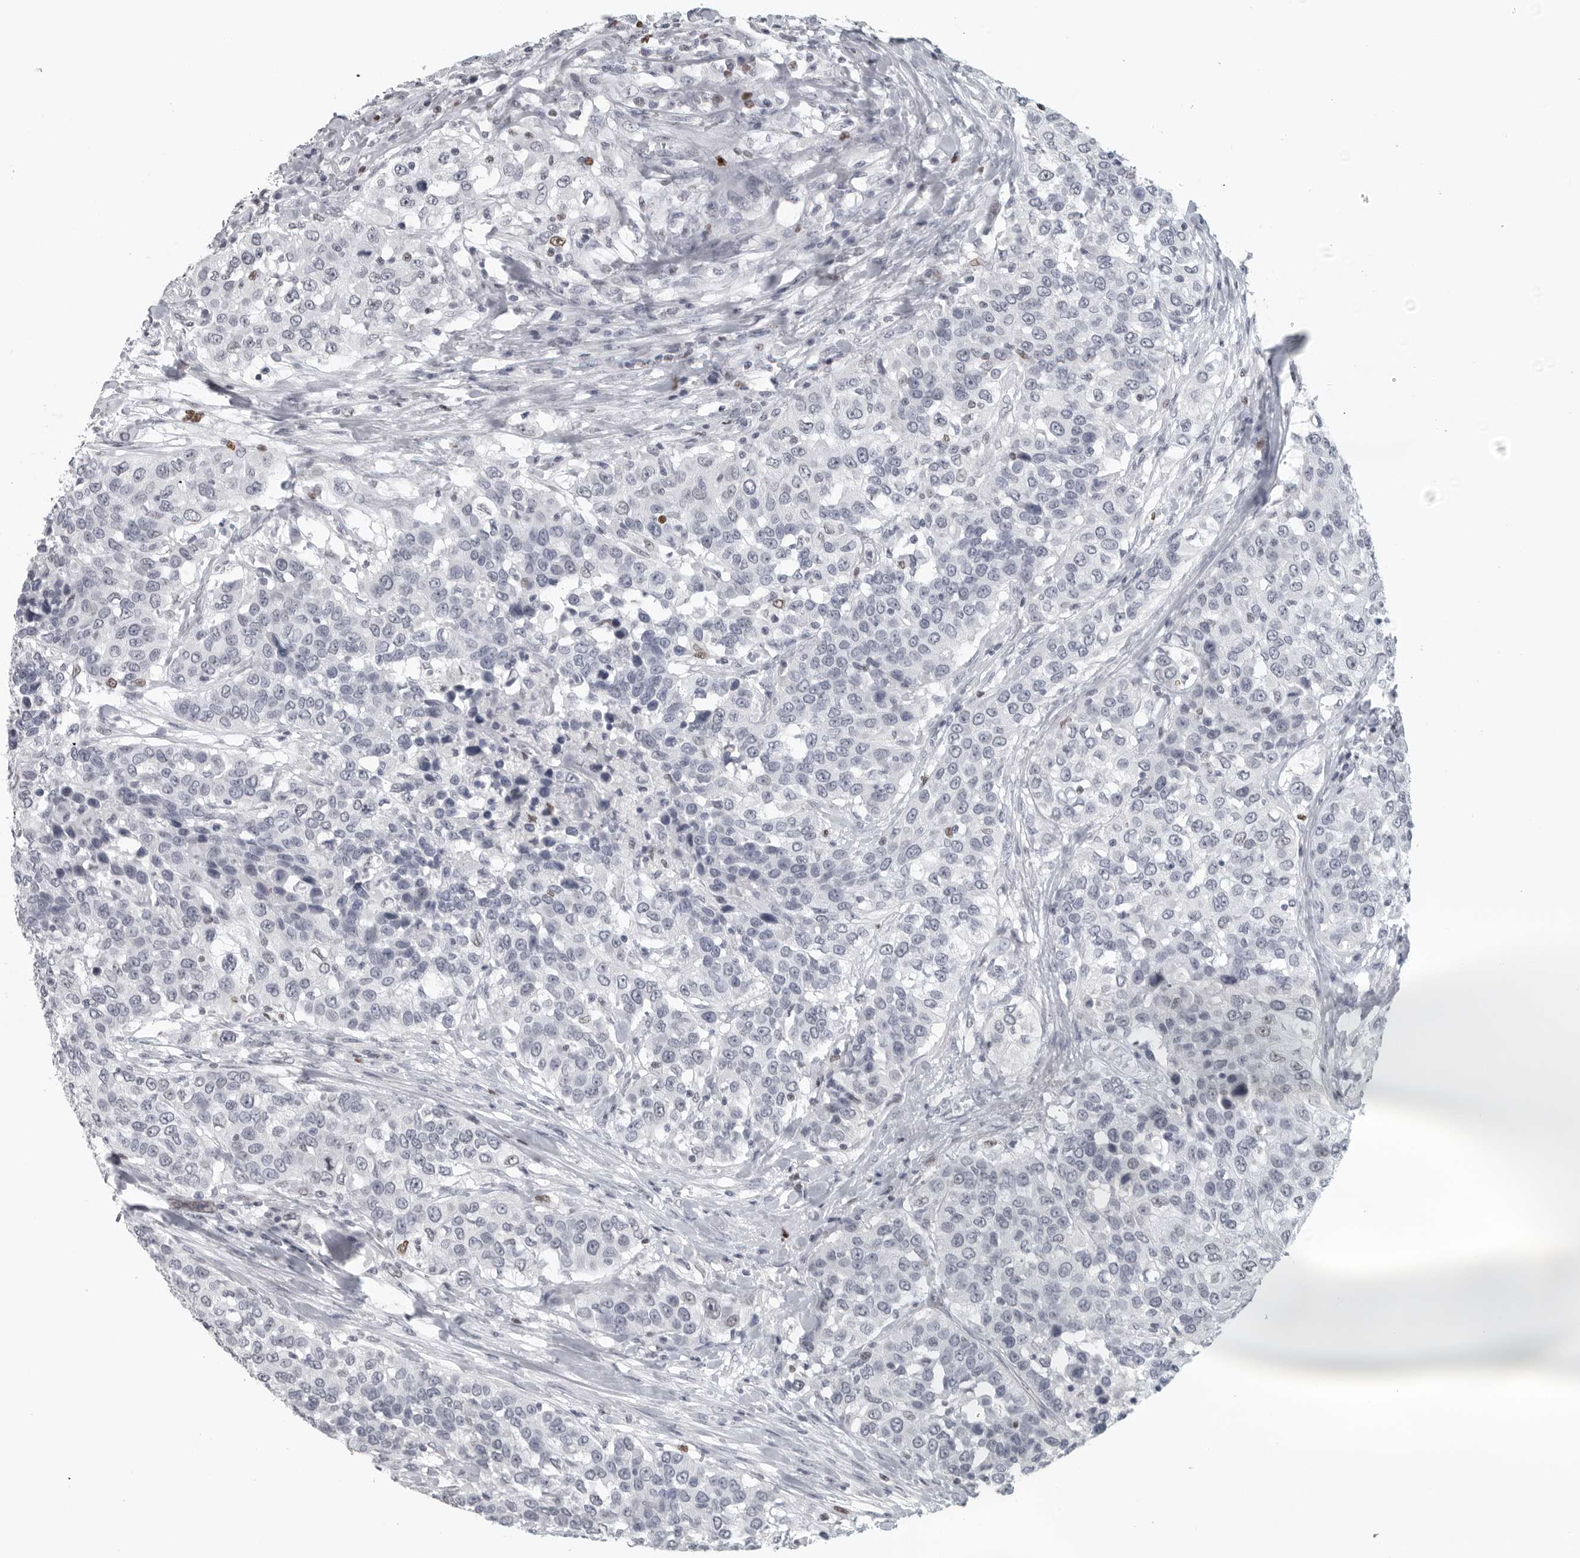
{"staining": {"intensity": "negative", "quantity": "none", "location": "none"}, "tissue": "urothelial cancer", "cell_type": "Tumor cells", "image_type": "cancer", "snomed": [{"axis": "morphology", "description": "Urothelial carcinoma, High grade"}, {"axis": "topography", "description": "Urinary bladder"}], "caption": "Tumor cells show no significant expression in urothelial carcinoma (high-grade).", "gene": "SATB2", "patient": {"sex": "female", "age": 80}}